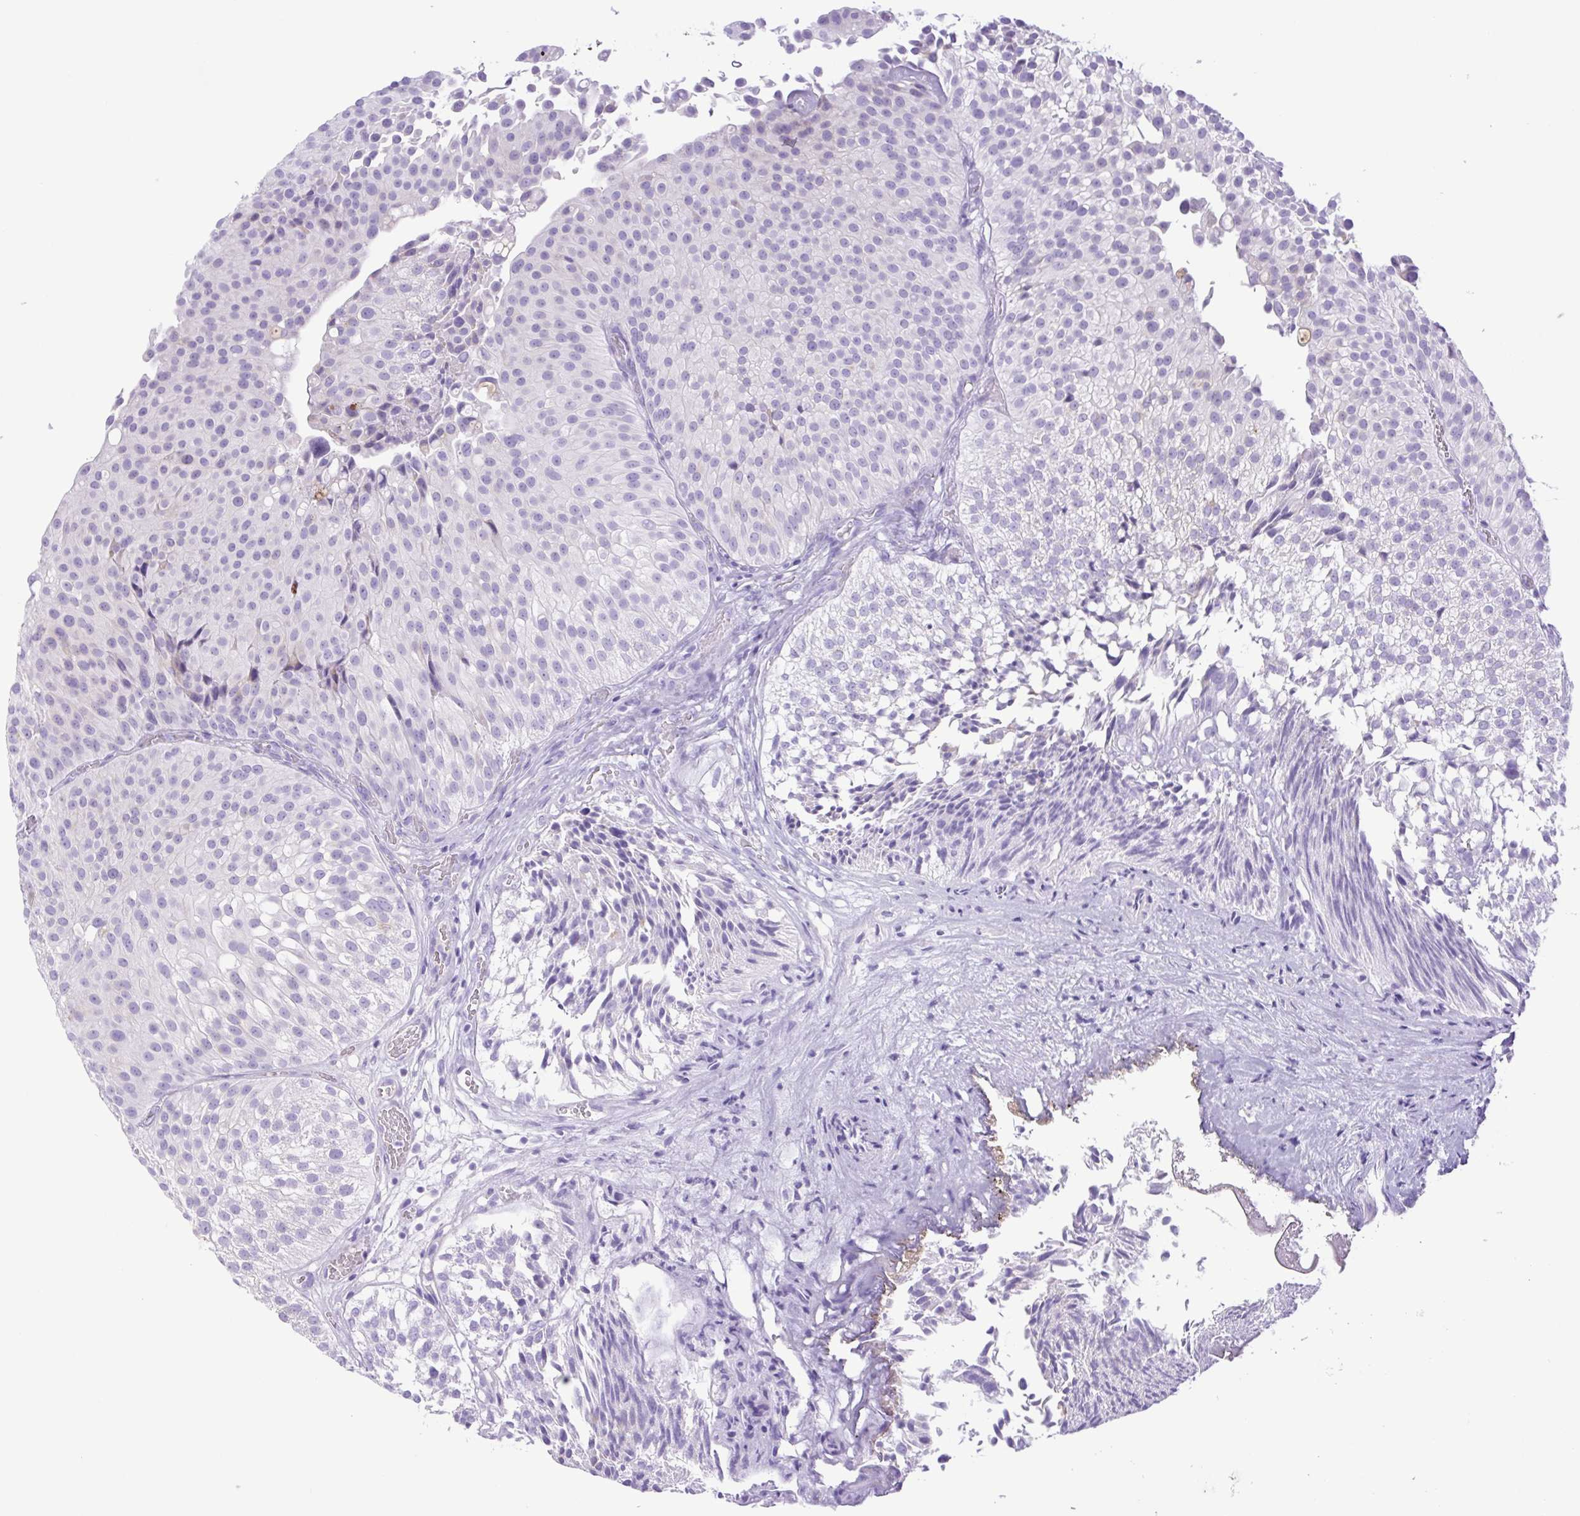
{"staining": {"intensity": "negative", "quantity": "none", "location": "none"}, "tissue": "urothelial cancer", "cell_type": "Tumor cells", "image_type": "cancer", "snomed": [{"axis": "morphology", "description": "Urothelial carcinoma, Low grade"}, {"axis": "topography", "description": "Urinary bladder"}], "caption": "Tumor cells are negative for protein expression in human urothelial carcinoma (low-grade).", "gene": "CDSN", "patient": {"sex": "male", "age": 80}}